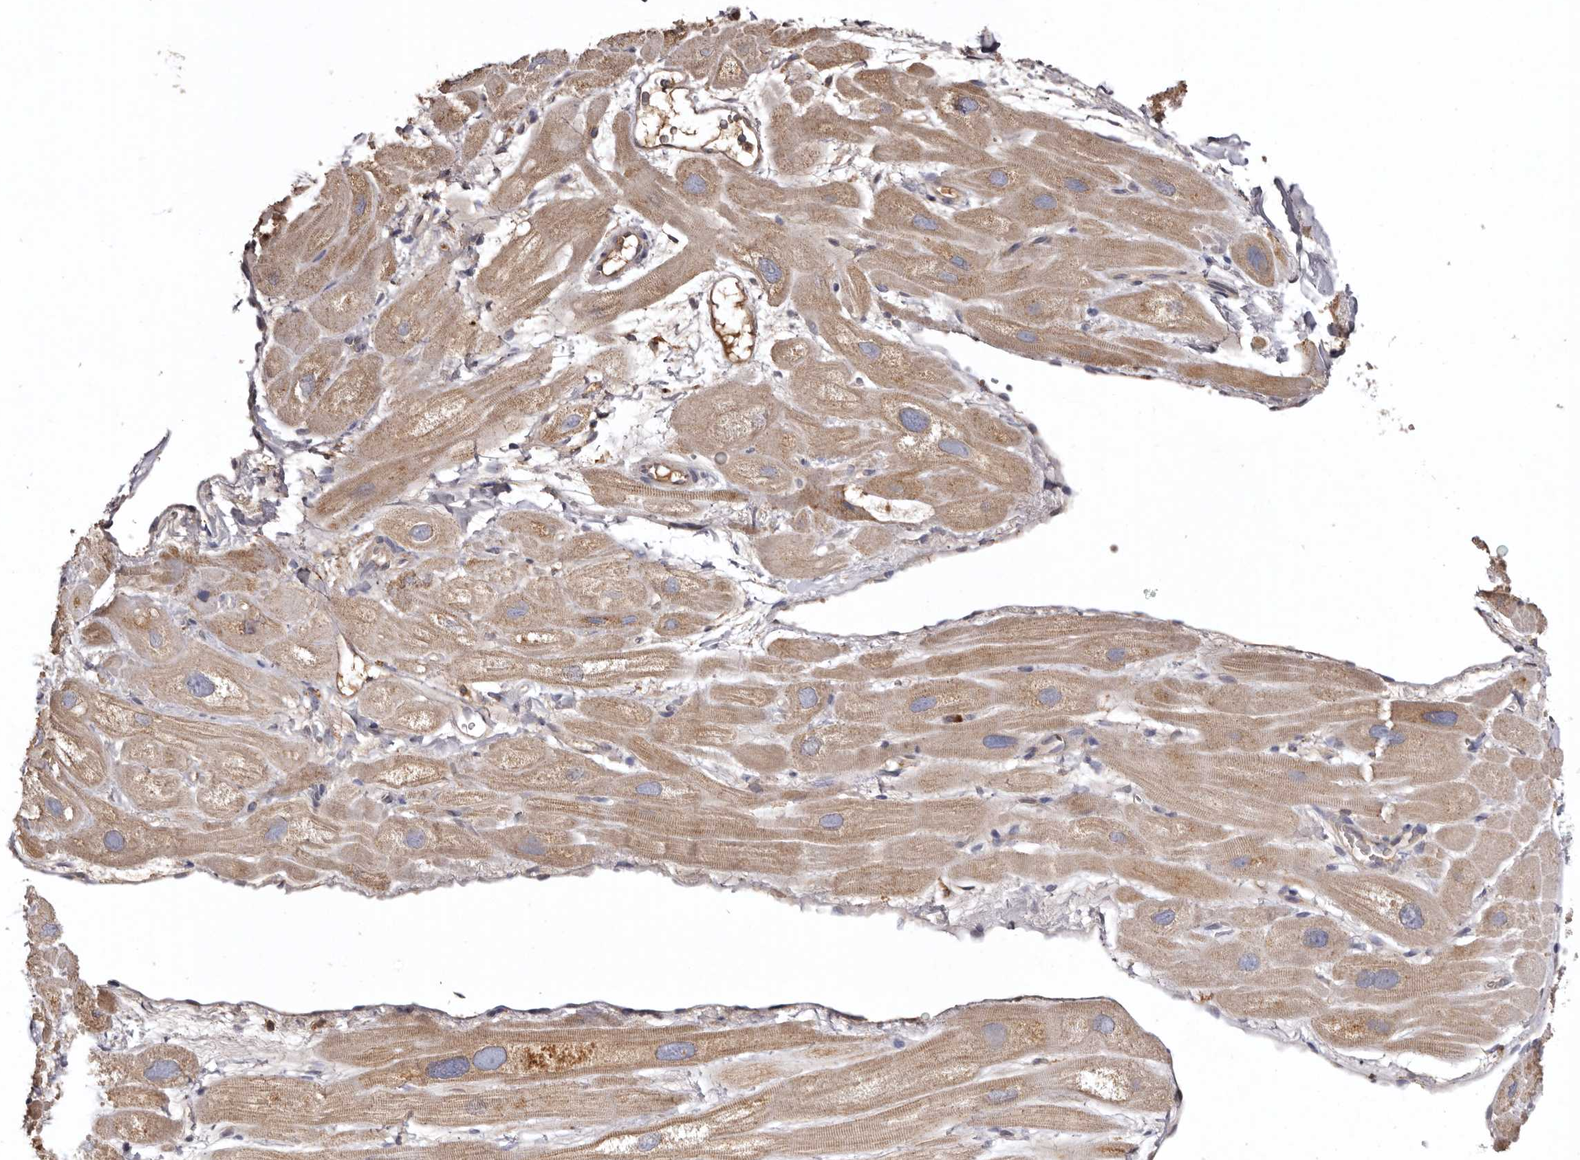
{"staining": {"intensity": "strong", "quantity": "25%-75%", "location": "cytoplasmic/membranous"}, "tissue": "heart muscle", "cell_type": "Cardiomyocytes", "image_type": "normal", "snomed": [{"axis": "morphology", "description": "Normal tissue, NOS"}, {"axis": "topography", "description": "Heart"}], "caption": "Immunohistochemistry (IHC) histopathology image of unremarkable heart muscle: heart muscle stained using immunohistochemistry exhibits high levels of strong protein expression localized specifically in the cytoplasmic/membranous of cardiomyocytes, appearing as a cytoplasmic/membranous brown color.", "gene": "INKA2", "patient": {"sex": "male", "age": 49}}